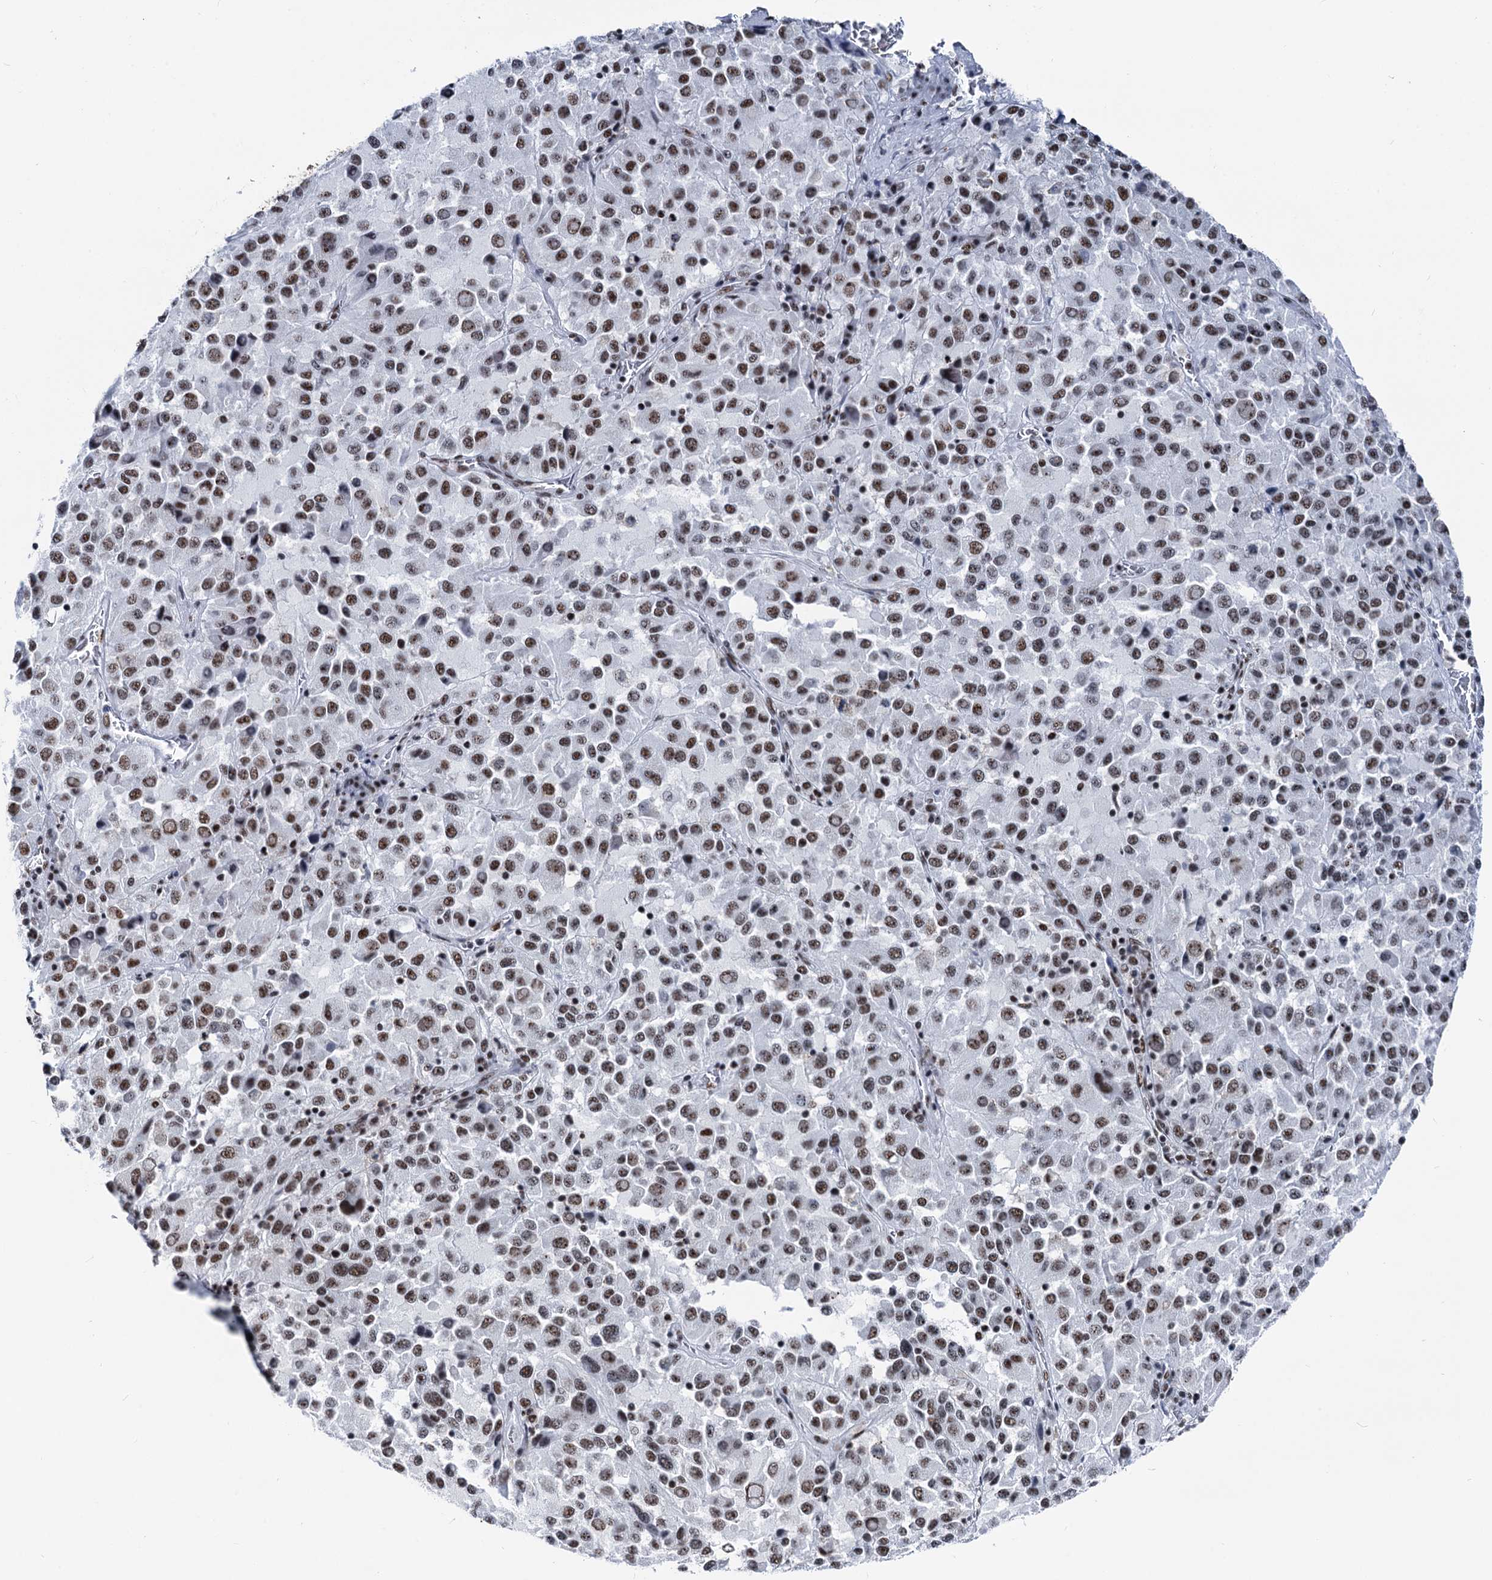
{"staining": {"intensity": "moderate", "quantity": ">75%", "location": "nuclear"}, "tissue": "melanoma", "cell_type": "Tumor cells", "image_type": "cancer", "snomed": [{"axis": "morphology", "description": "Malignant melanoma, Metastatic site"}, {"axis": "topography", "description": "Lung"}], "caption": "Melanoma stained with a brown dye shows moderate nuclear positive positivity in approximately >75% of tumor cells.", "gene": "DDX23", "patient": {"sex": "male", "age": 64}}